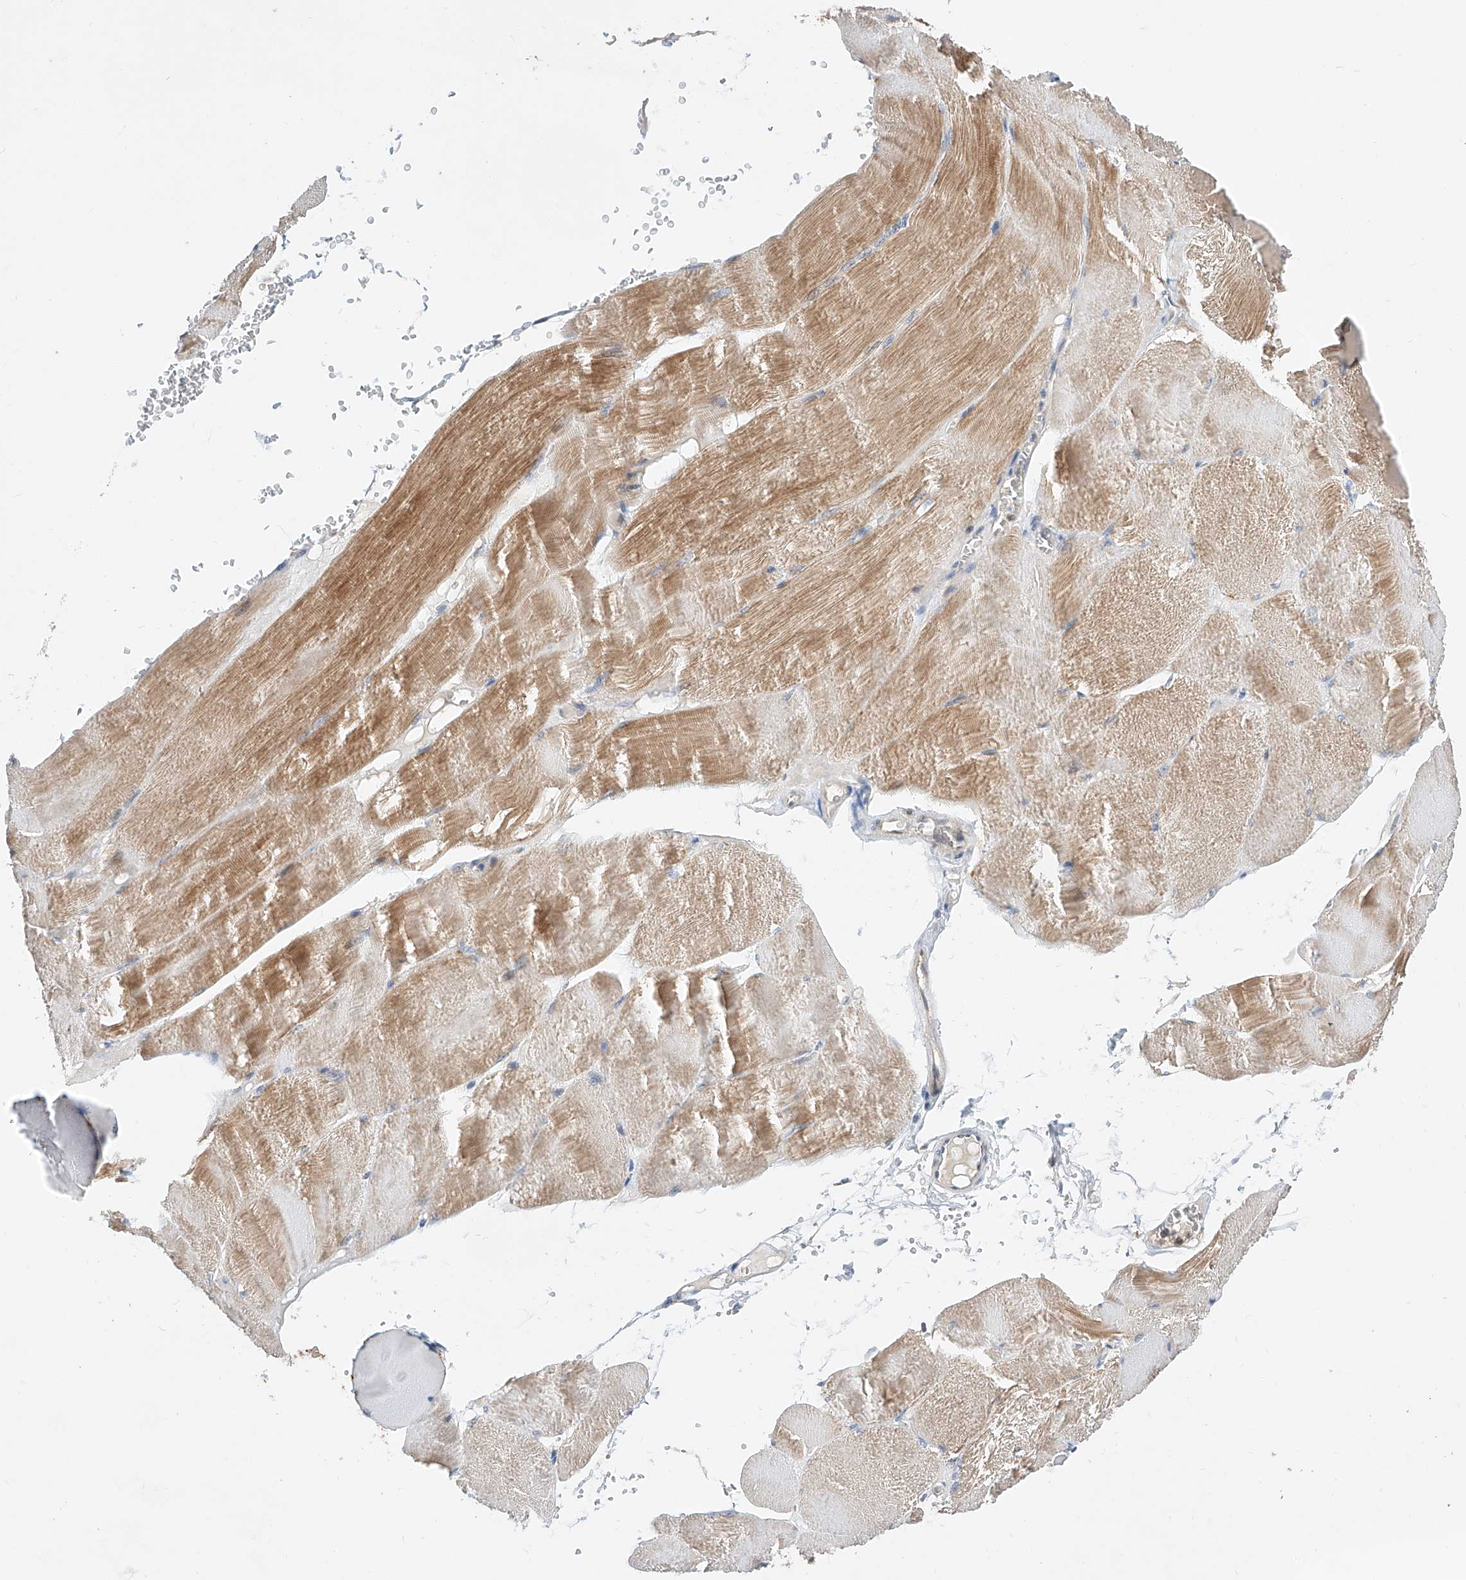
{"staining": {"intensity": "moderate", "quantity": "25%-75%", "location": "cytoplasmic/membranous"}, "tissue": "skeletal muscle", "cell_type": "Myocytes", "image_type": "normal", "snomed": [{"axis": "morphology", "description": "Normal tissue, NOS"}, {"axis": "morphology", "description": "Basal cell carcinoma"}, {"axis": "topography", "description": "Skeletal muscle"}], "caption": "Moderate cytoplasmic/membranous protein positivity is seen in approximately 25%-75% of myocytes in skeletal muscle.", "gene": "DIRAS3", "patient": {"sex": "female", "age": 64}}